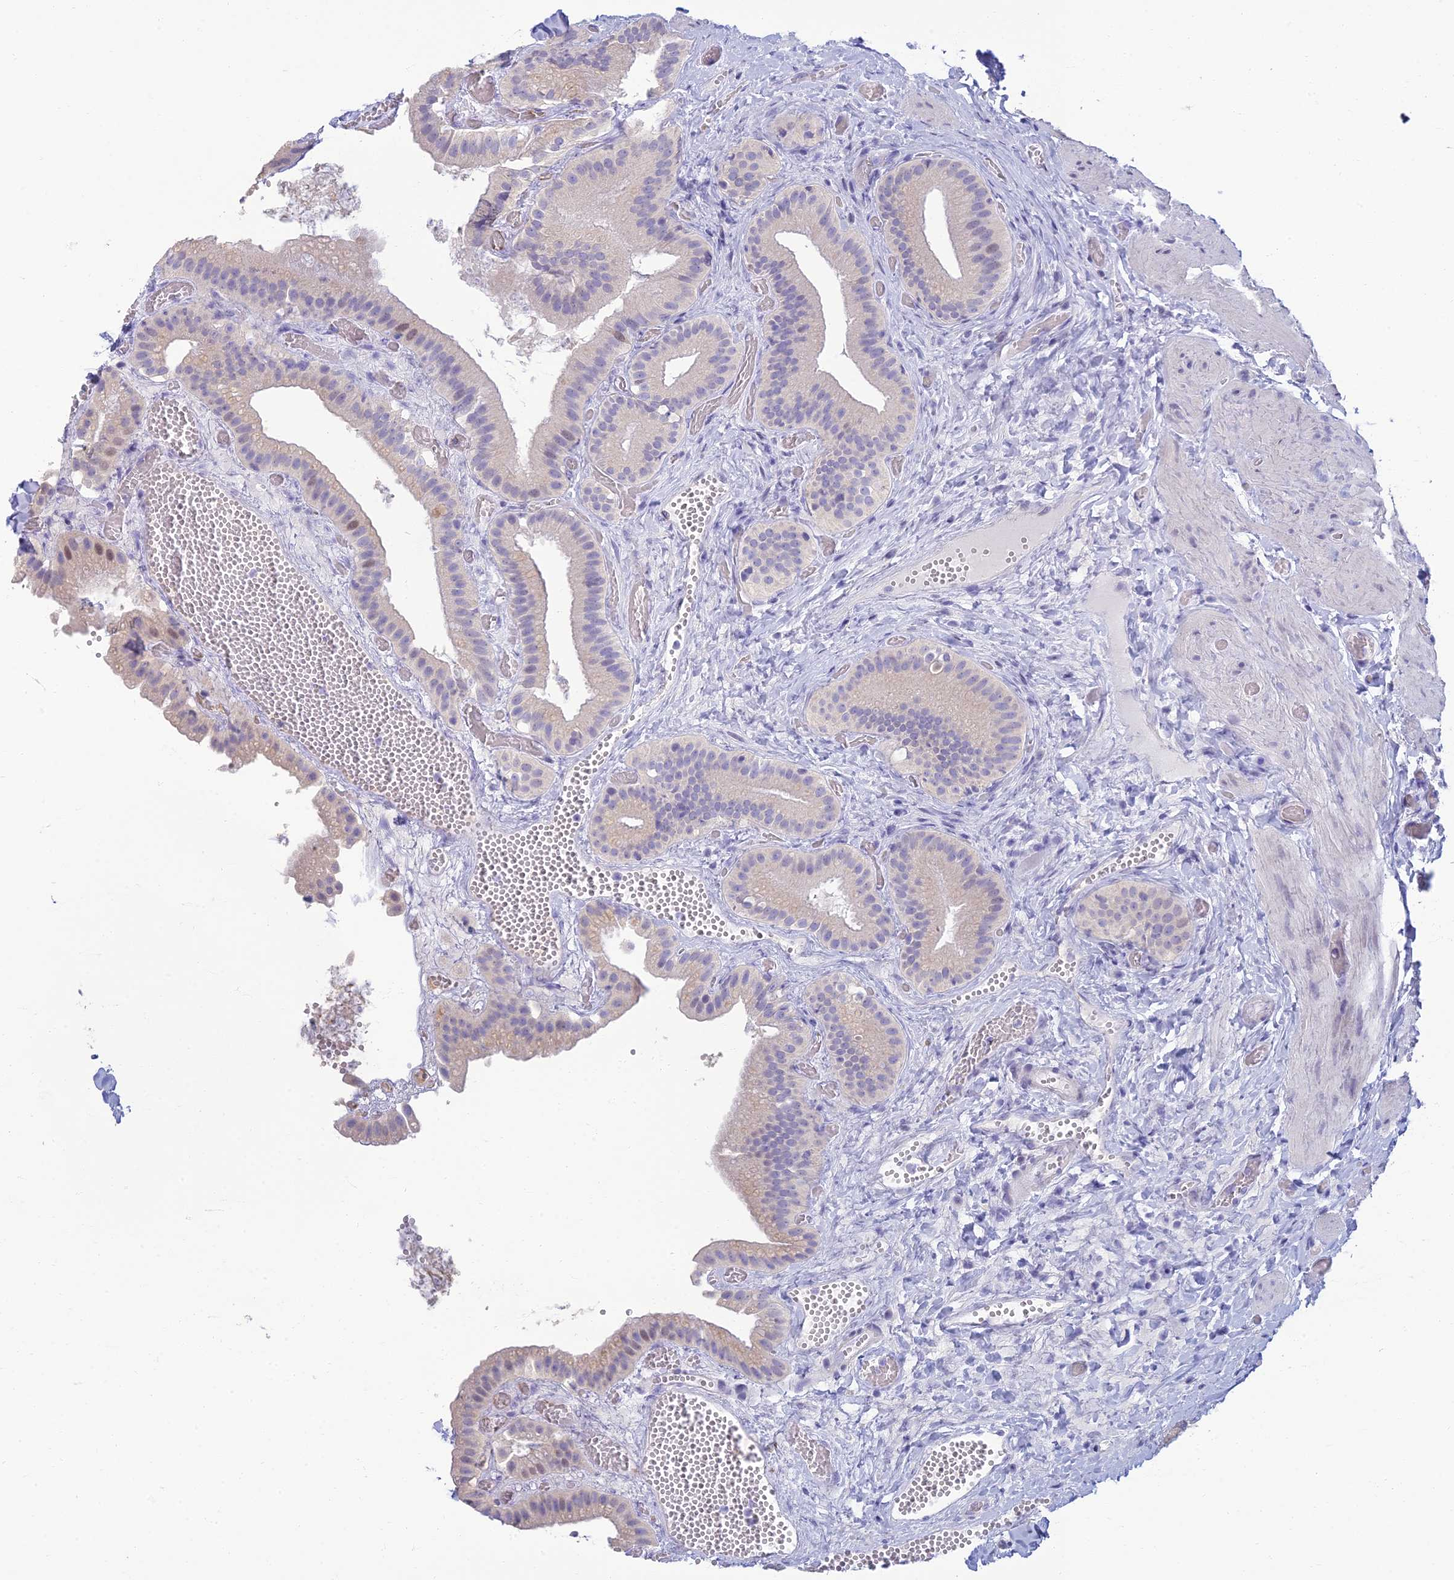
{"staining": {"intensity": "weak", "quantity": "<25%", "location": "cytoplasmic/membranous"}, "tissue": "gallbladder", "cell_type": "Glandular cells", "image_type": "normal", "snomed": [{"axis": "morphology", "description": "Normal tissue, NOS"}, {"axis": "topography", "description": "Gallbladder"}], "caption": "Immunohistochemistry image of benign gallbladder: gallbladder stained with DAB displays no significant protein positivity in glandular cells. The staining was performed using DAB (3,3'-diaminobenzidine) to visualize the protein expression in brown, while the nuclei were stained in blue with hematoxylin (Magnification: 20x).", "gene": "NEURL1", "patient": {"sex": "female", "age": 64}}